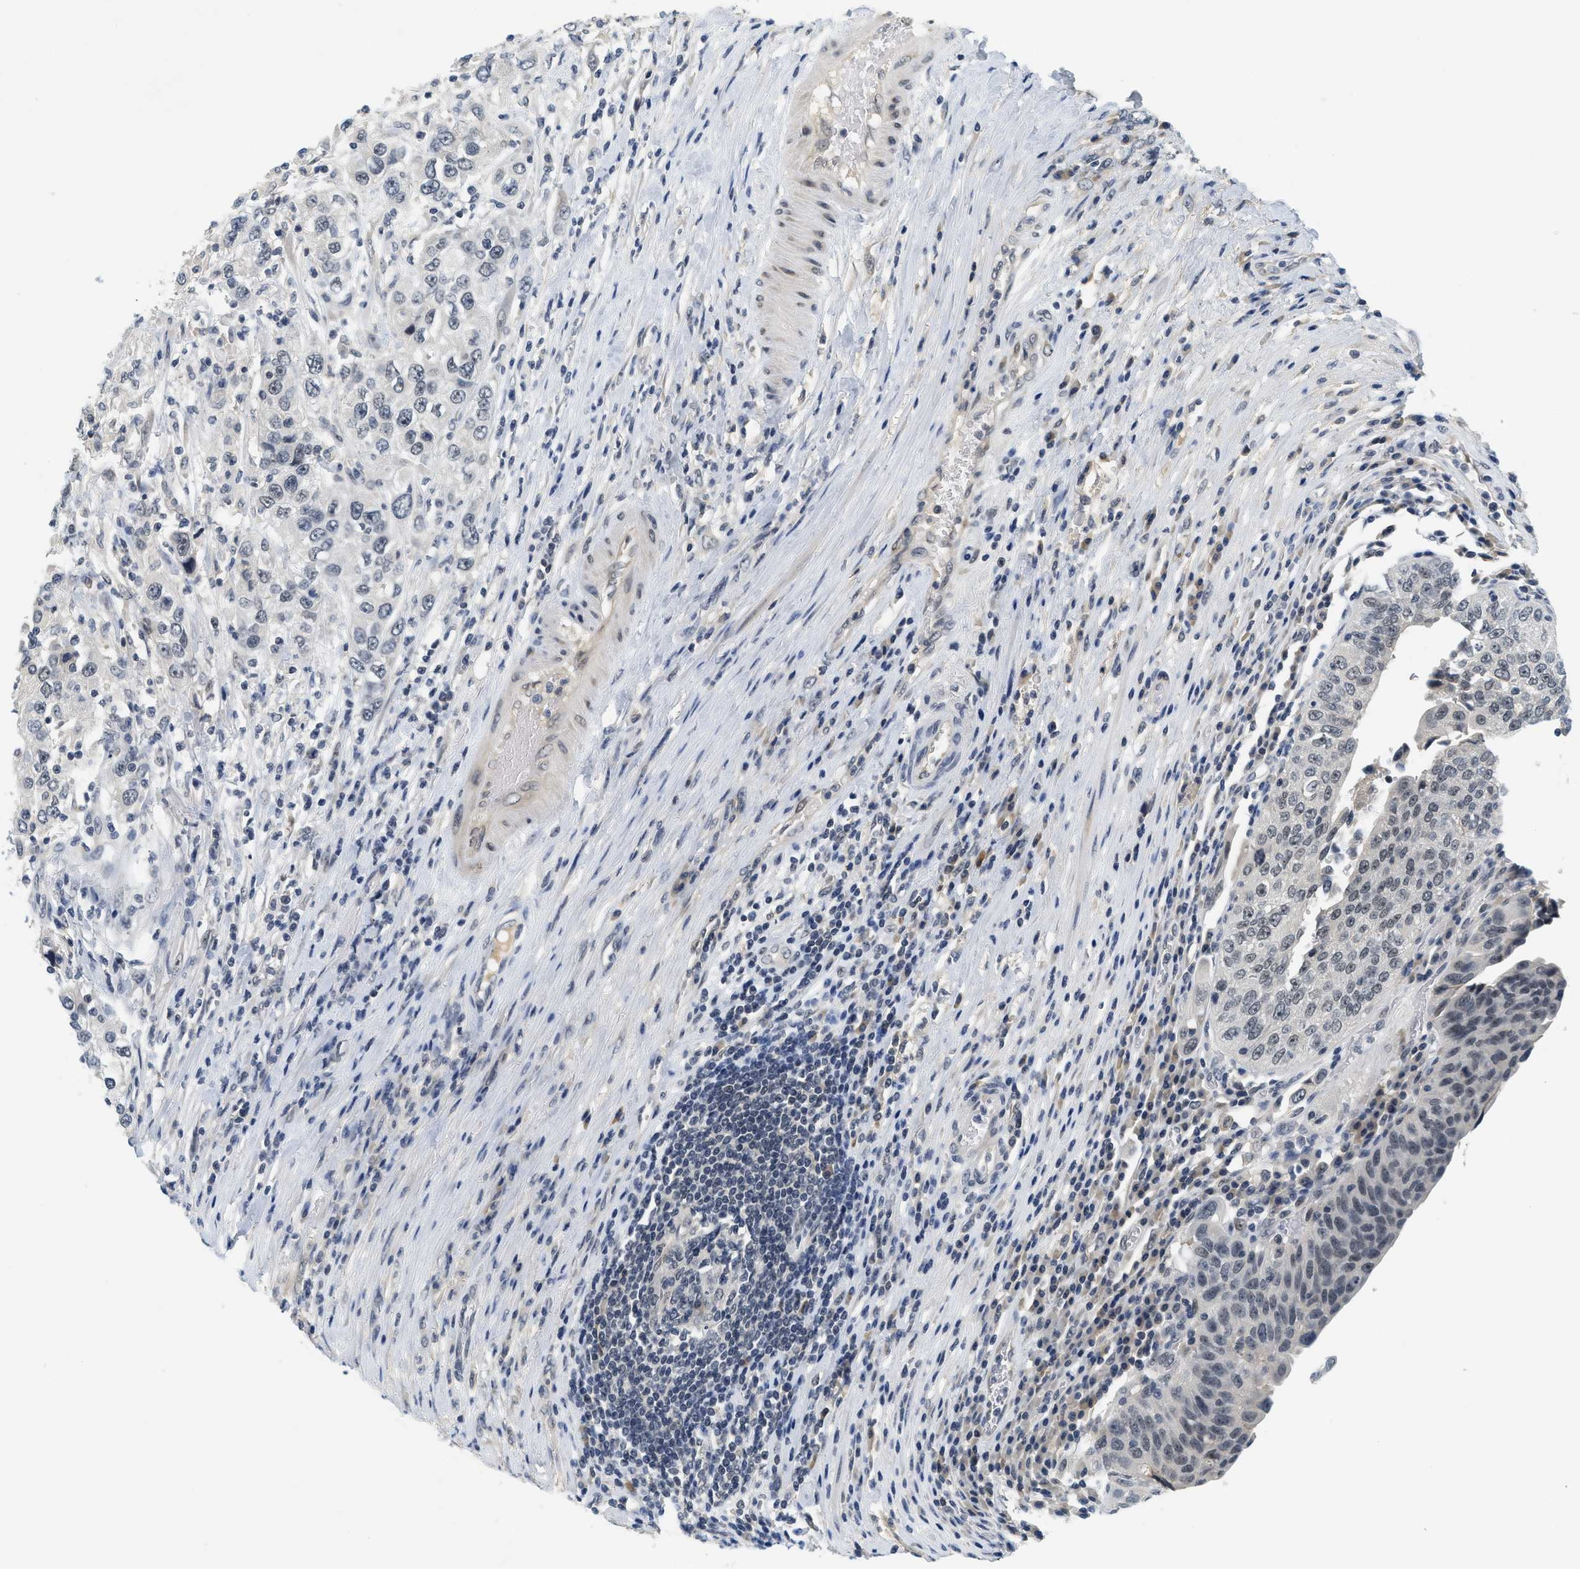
{"staining": {"intensity": "weak", "quantity": "<25%", "location": "nuclear"}, "tissue": "urothelial cancer", "cell_type": "Tumor cells", "image_type": "cancer", "snomed": [{"axis": "morphology", "description": "Urothelial carcinoma, High grade"}, {"axis": "topography", "description": "Urinary bladder"}], "caption": "High-grade urothelial carcinoma was stained to show a protein in brown. There is no significant expression in tumor cells.", "gene": "MZF1", "patient": {"sex": "female", "age": 80}}